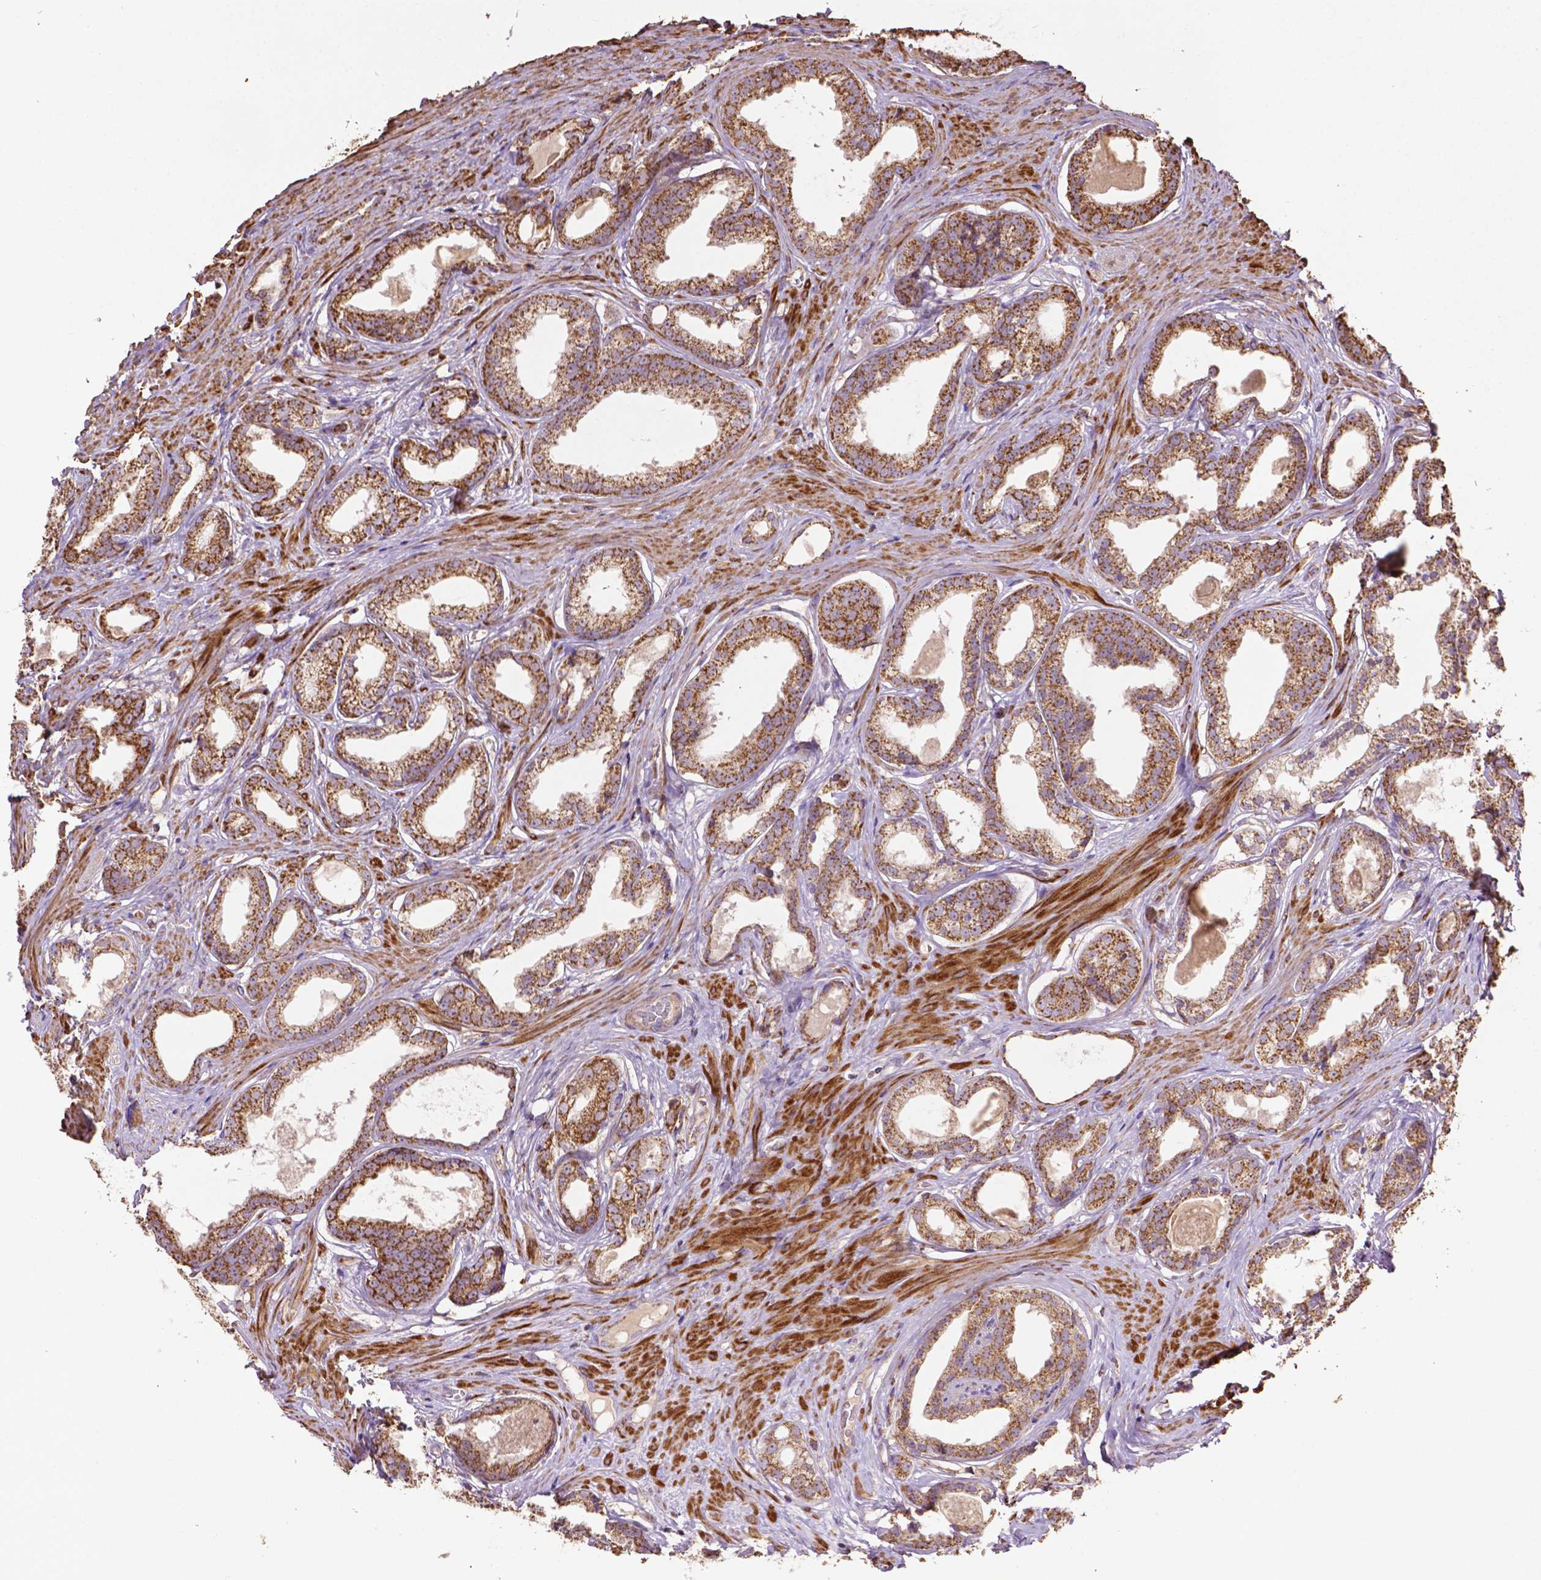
{"staining": {"intensity": "moderate", "quantity": ">75%", "location": "cytoplasmic/membranous"}, "tissue": "prostate cancer", "cell_type": "Tumor cells", "image_type": "cancer", "snomed": [{"axis": "morphology", "description": "Adenocarcinoma, Low grade"}, {"axis": "topography", "description": "Prostate"}], "caption": "Immunohistochemistry staining of prostate low-grade adenocarcinoma, which reveals medium levels of moderate cytoplasmic/membranous positivity in about >75% of tumor cells indicating moderate cytoplasmic/membranous protein positivity. The staining was performed using DAB (3,3'-diaminobenzidine) (brown) for protein detection and nuclei were counterstained in hematoxylin (blue).", "gene": "LRR1", "patient": {"sex": "male", "age": 65}}